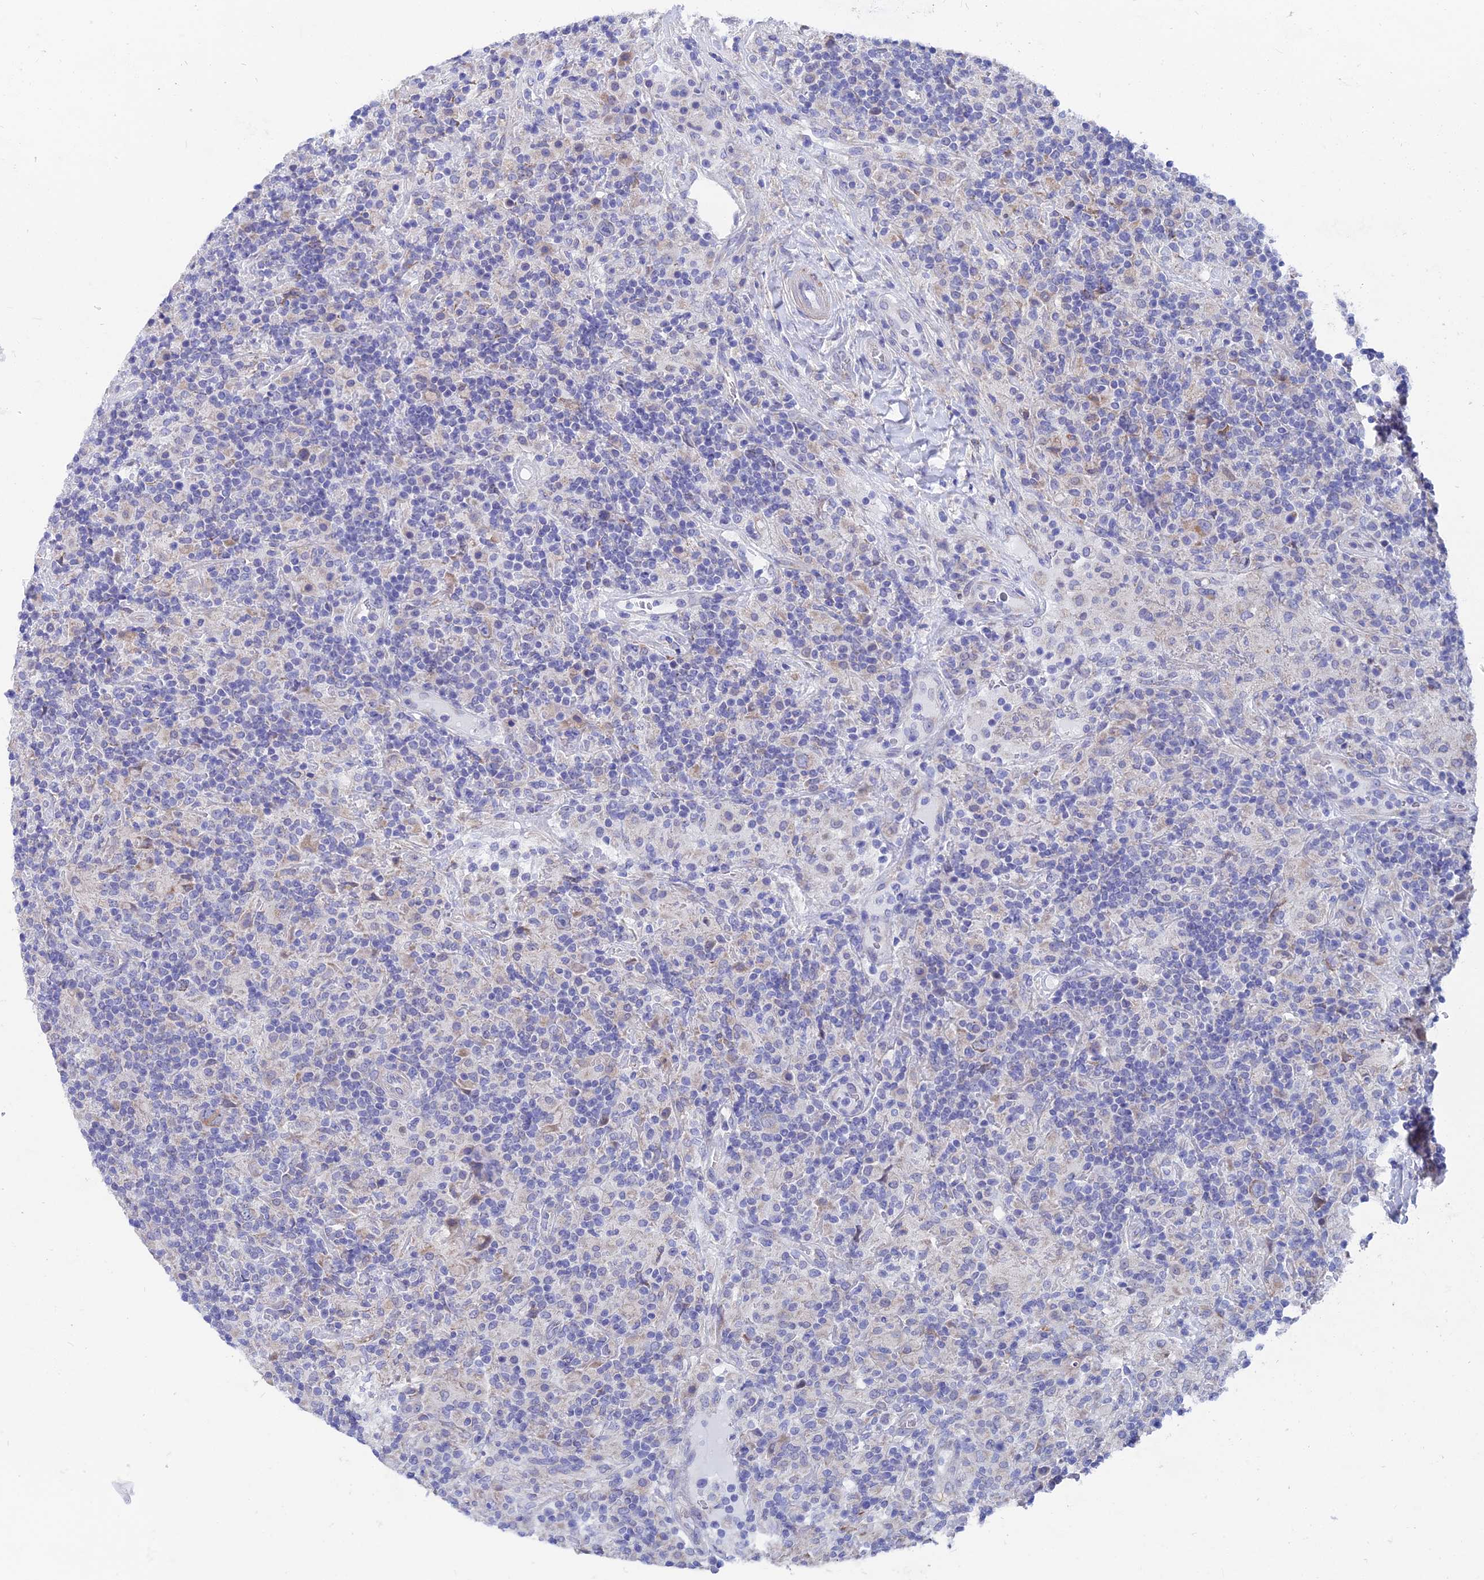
{"staining": {"intensity": "negative", "quantity": "none", "location": "none"}, "tissue": "lymphoma", "cell_type": "Tumor cells", "image_type": "cancer", "snomed": [{"axis": "morphology", "description": "Hodgkin's disease, NOS"}, {"axis": "topography", "description": "Lymph node"}], "caption": "The immunohistochemistry histopathology image has no significant staining in tumor cells of Hodgkin's disease tissue.", "gene": "AK4", "patient": {"sex": "male", "age": 70}}